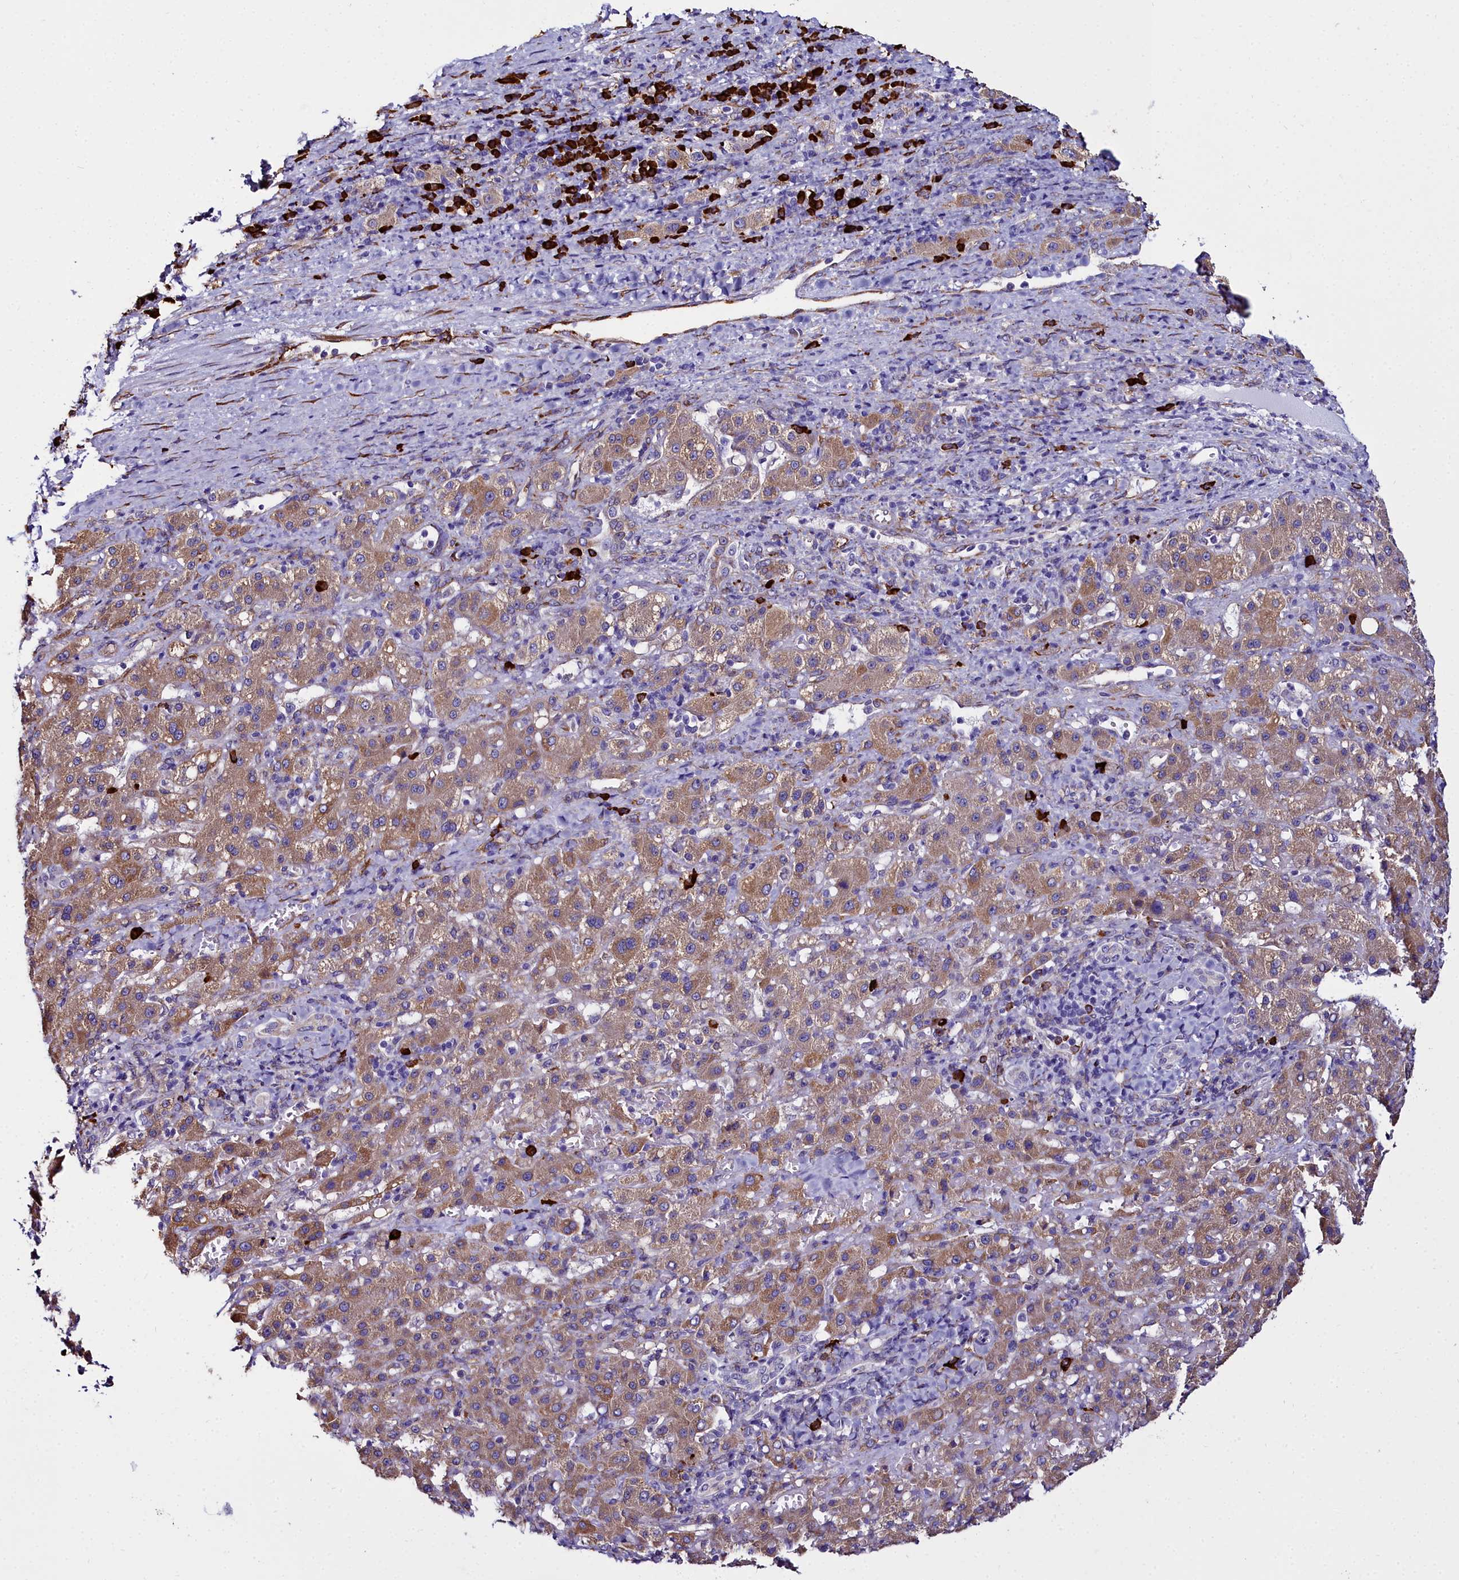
{"staining": {"intensity": "moderate", "quantity": "25%-75%", "location": "cytoplasmic/membranous"}, "tissue": "liver cancer", "cell_type": "Tumor cells", "image_type": "cancer", "snomed": [{"axis": "morphology", "description": "Carcinoma, Hepatocellular, NOS"}, {"axis": "topography", "description": "Liver"}], "caption": "Brown immunohistochemical staining in human liver cancer (hepatocellular carcinoma) shows moderate cytoplasmic/membranous expression in approximately 25%-75% of tumor cells.", "gene": "TXNDC5", "patient": {"sex": "female", "age": 58}}